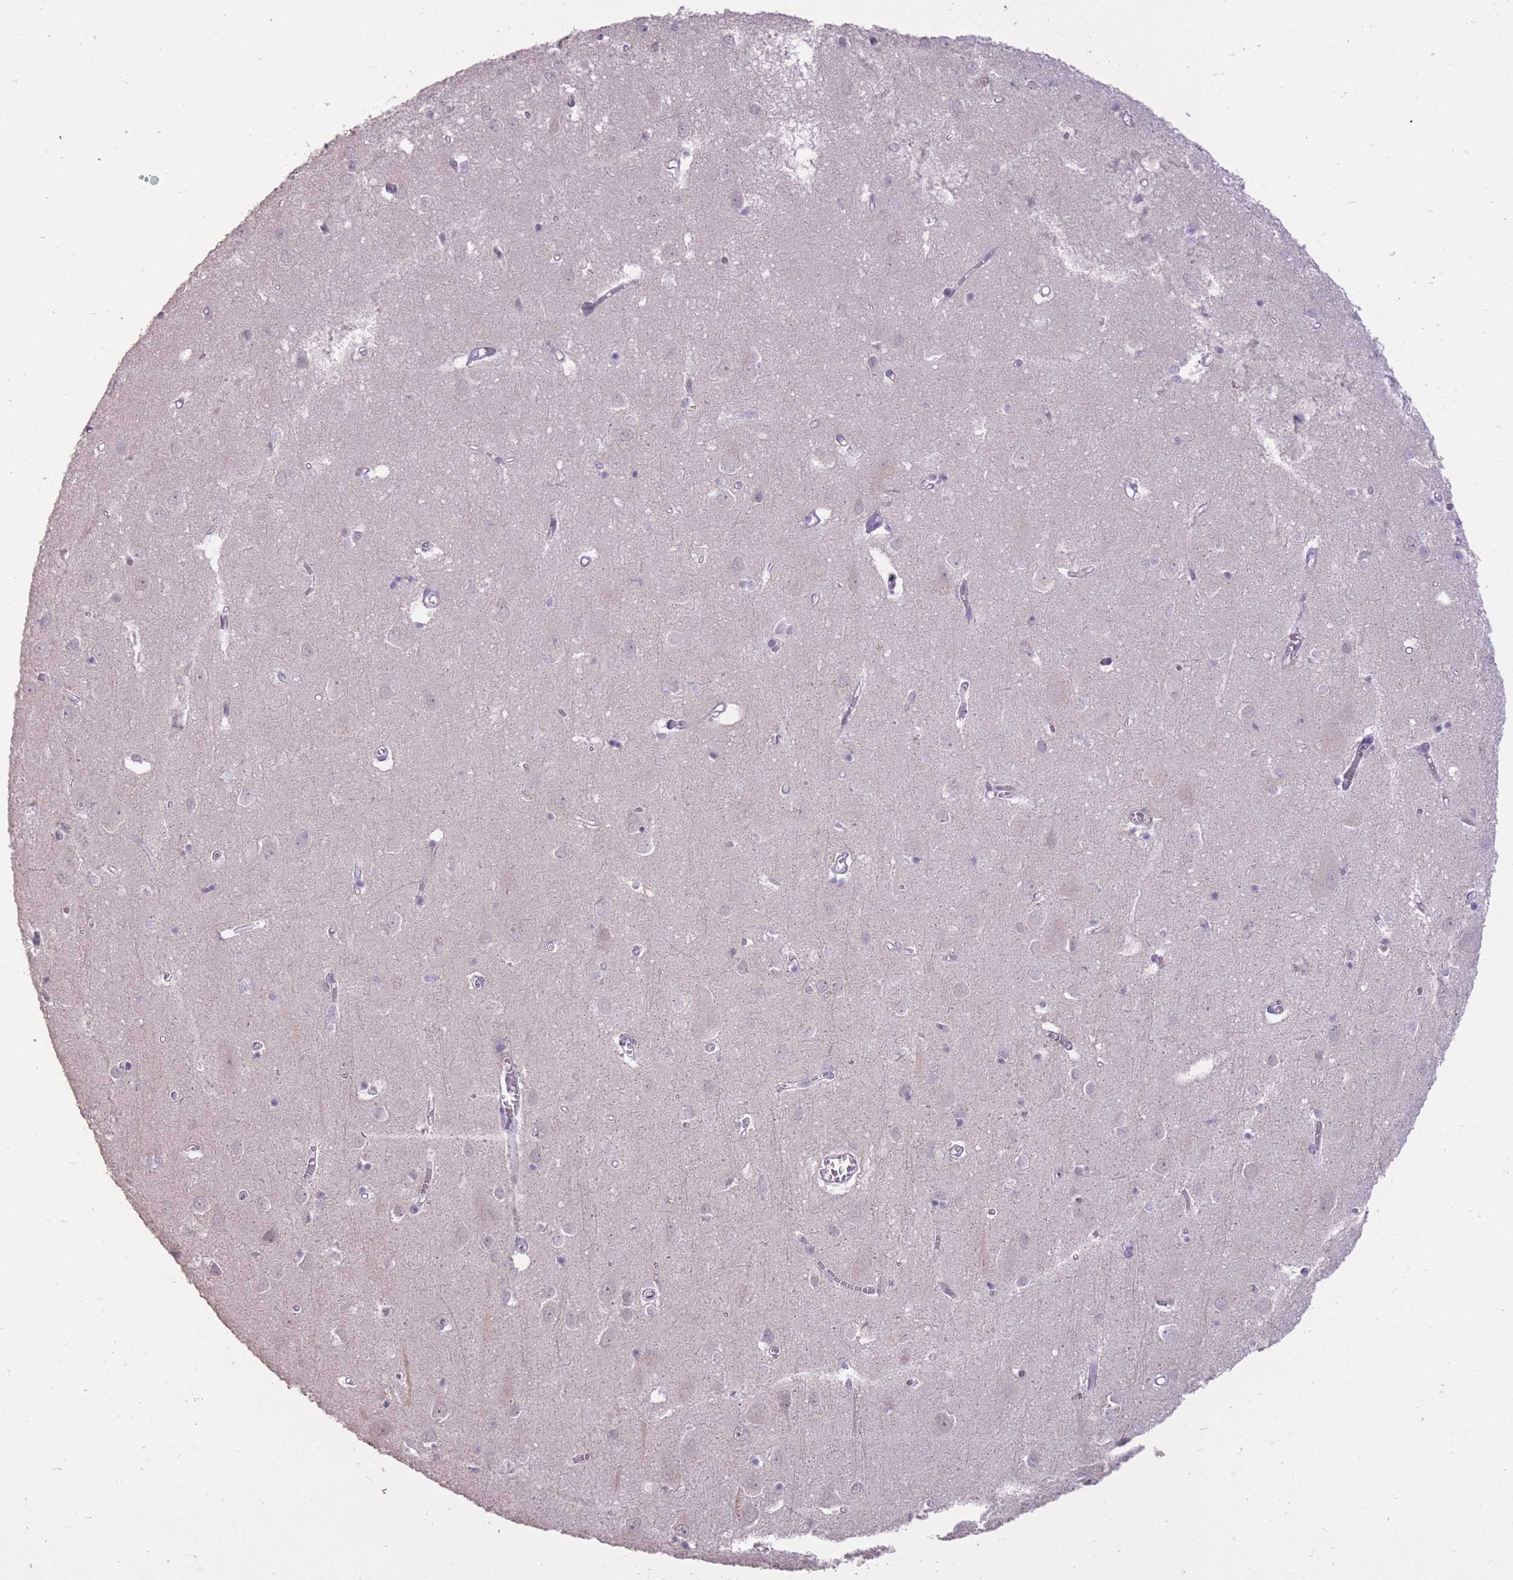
{"staining": {"intensity": "negative", "quantity": "none", "location": "none"}, "tissue": "cerebral cortex", "cell_type": "Endothelial cells", "image_type": "normal", "snomed": [{"axis": "morphology", "description": "Normal tissue, NOS"}, {"axis": "topography", "description": "Cerebral cortex"}], "caption": "Immunohistochemical staining of unremarkable human cerebral cortex reveals no significant expression in endothelial cells.", "gene": "ZBTB24", "patient": {"sex": "male", "age": 70}}